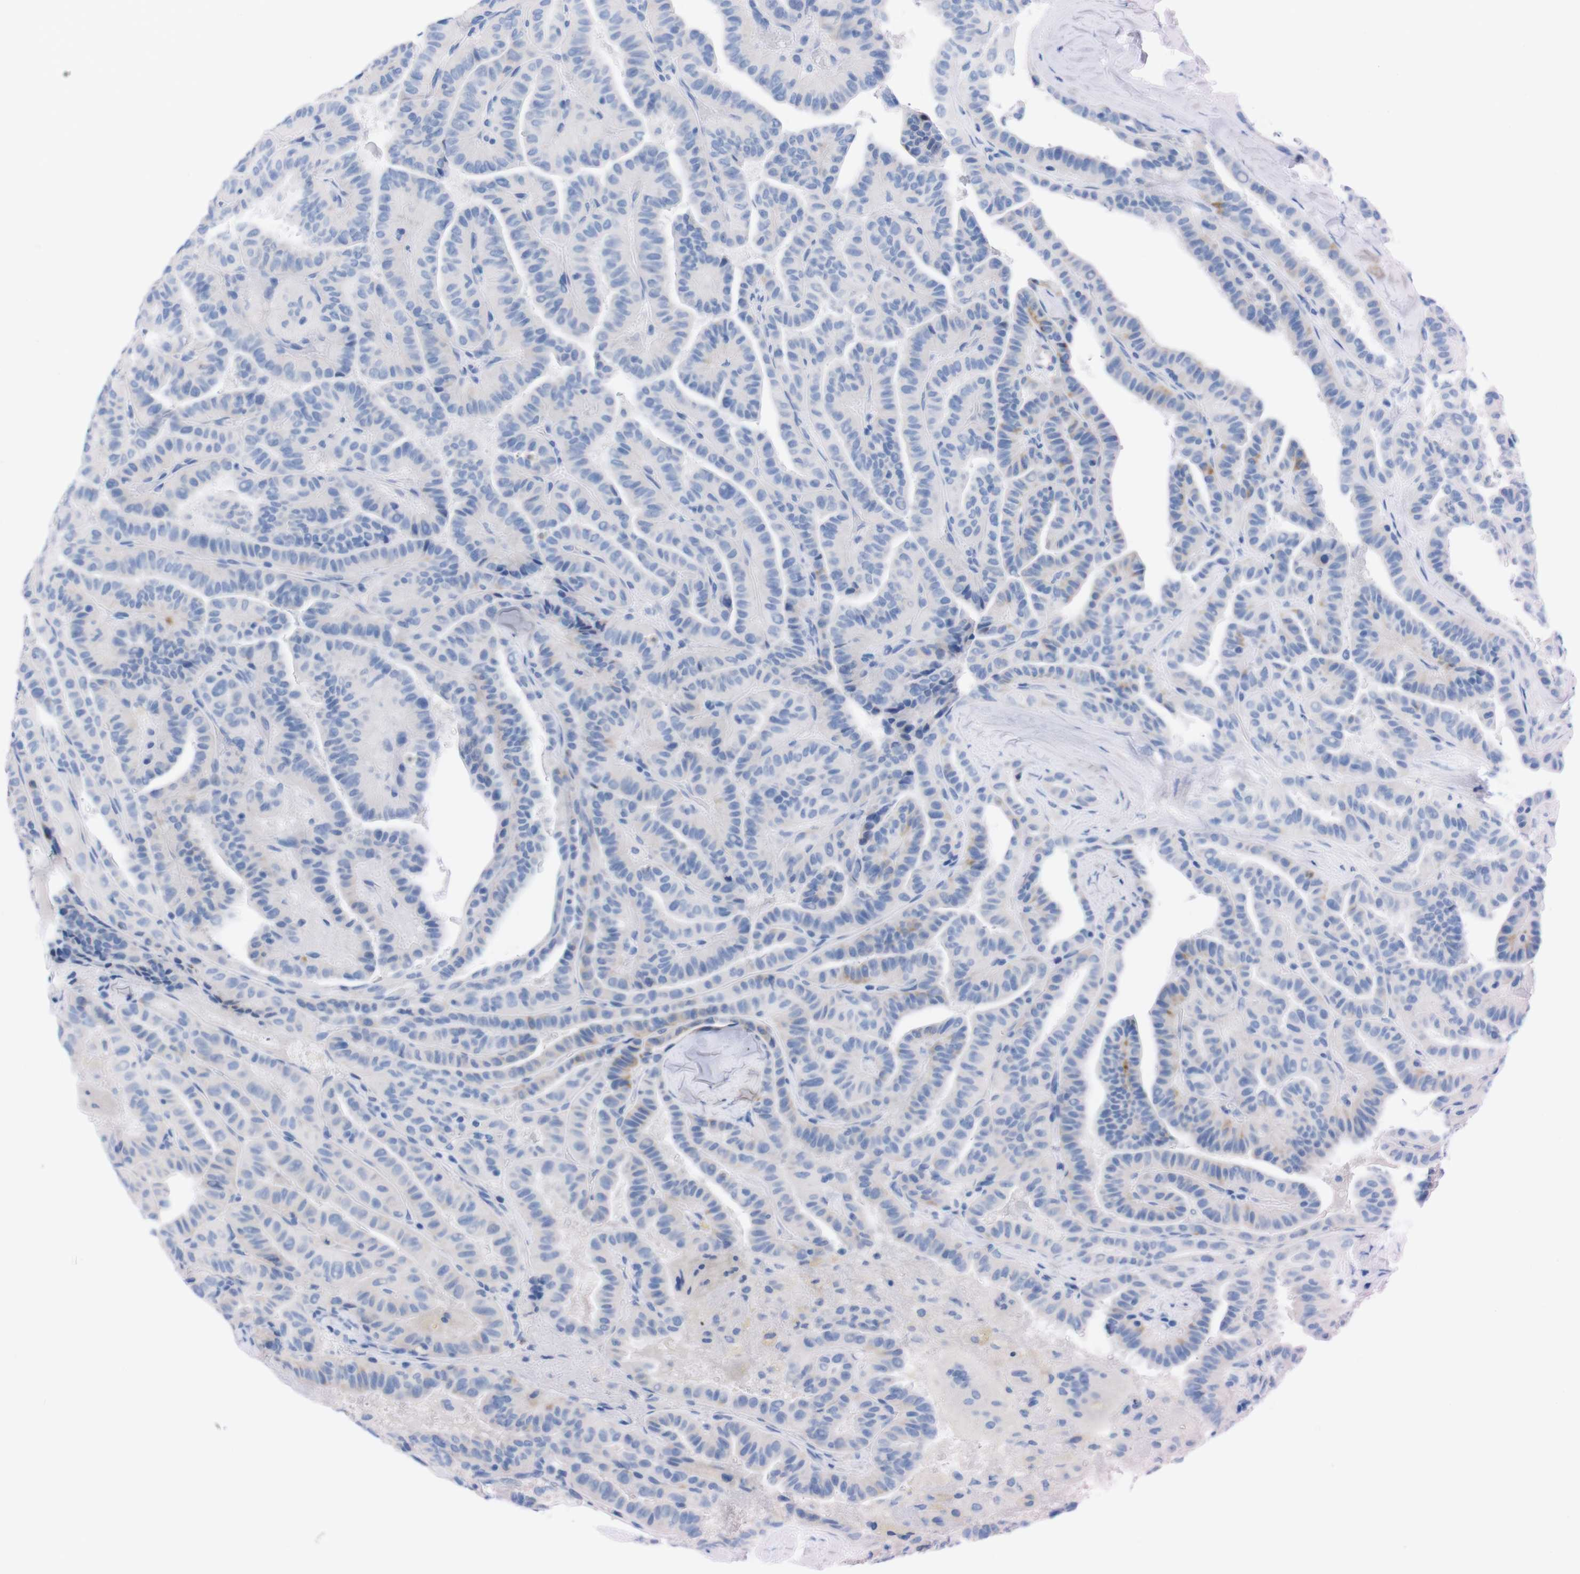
{"staining": {"intensity": "negative", "quantity": "none", "location": "none"}, "tissue": "thyroid cancer", "cell_type": "Tumor cells", "image_type": "cancer", "snomed": [{"axis": "morphology", "description": "Papillary adenocarcinoma, NOS"}, {"axis": "topography", "description": "Thyroid gland"}], "caption": "Micrograph shows no protein positivity in tumor cells of thyroid cancer tissue.", "gene": "TMEM243", "patient": {"sex": "male", "age": 77}}